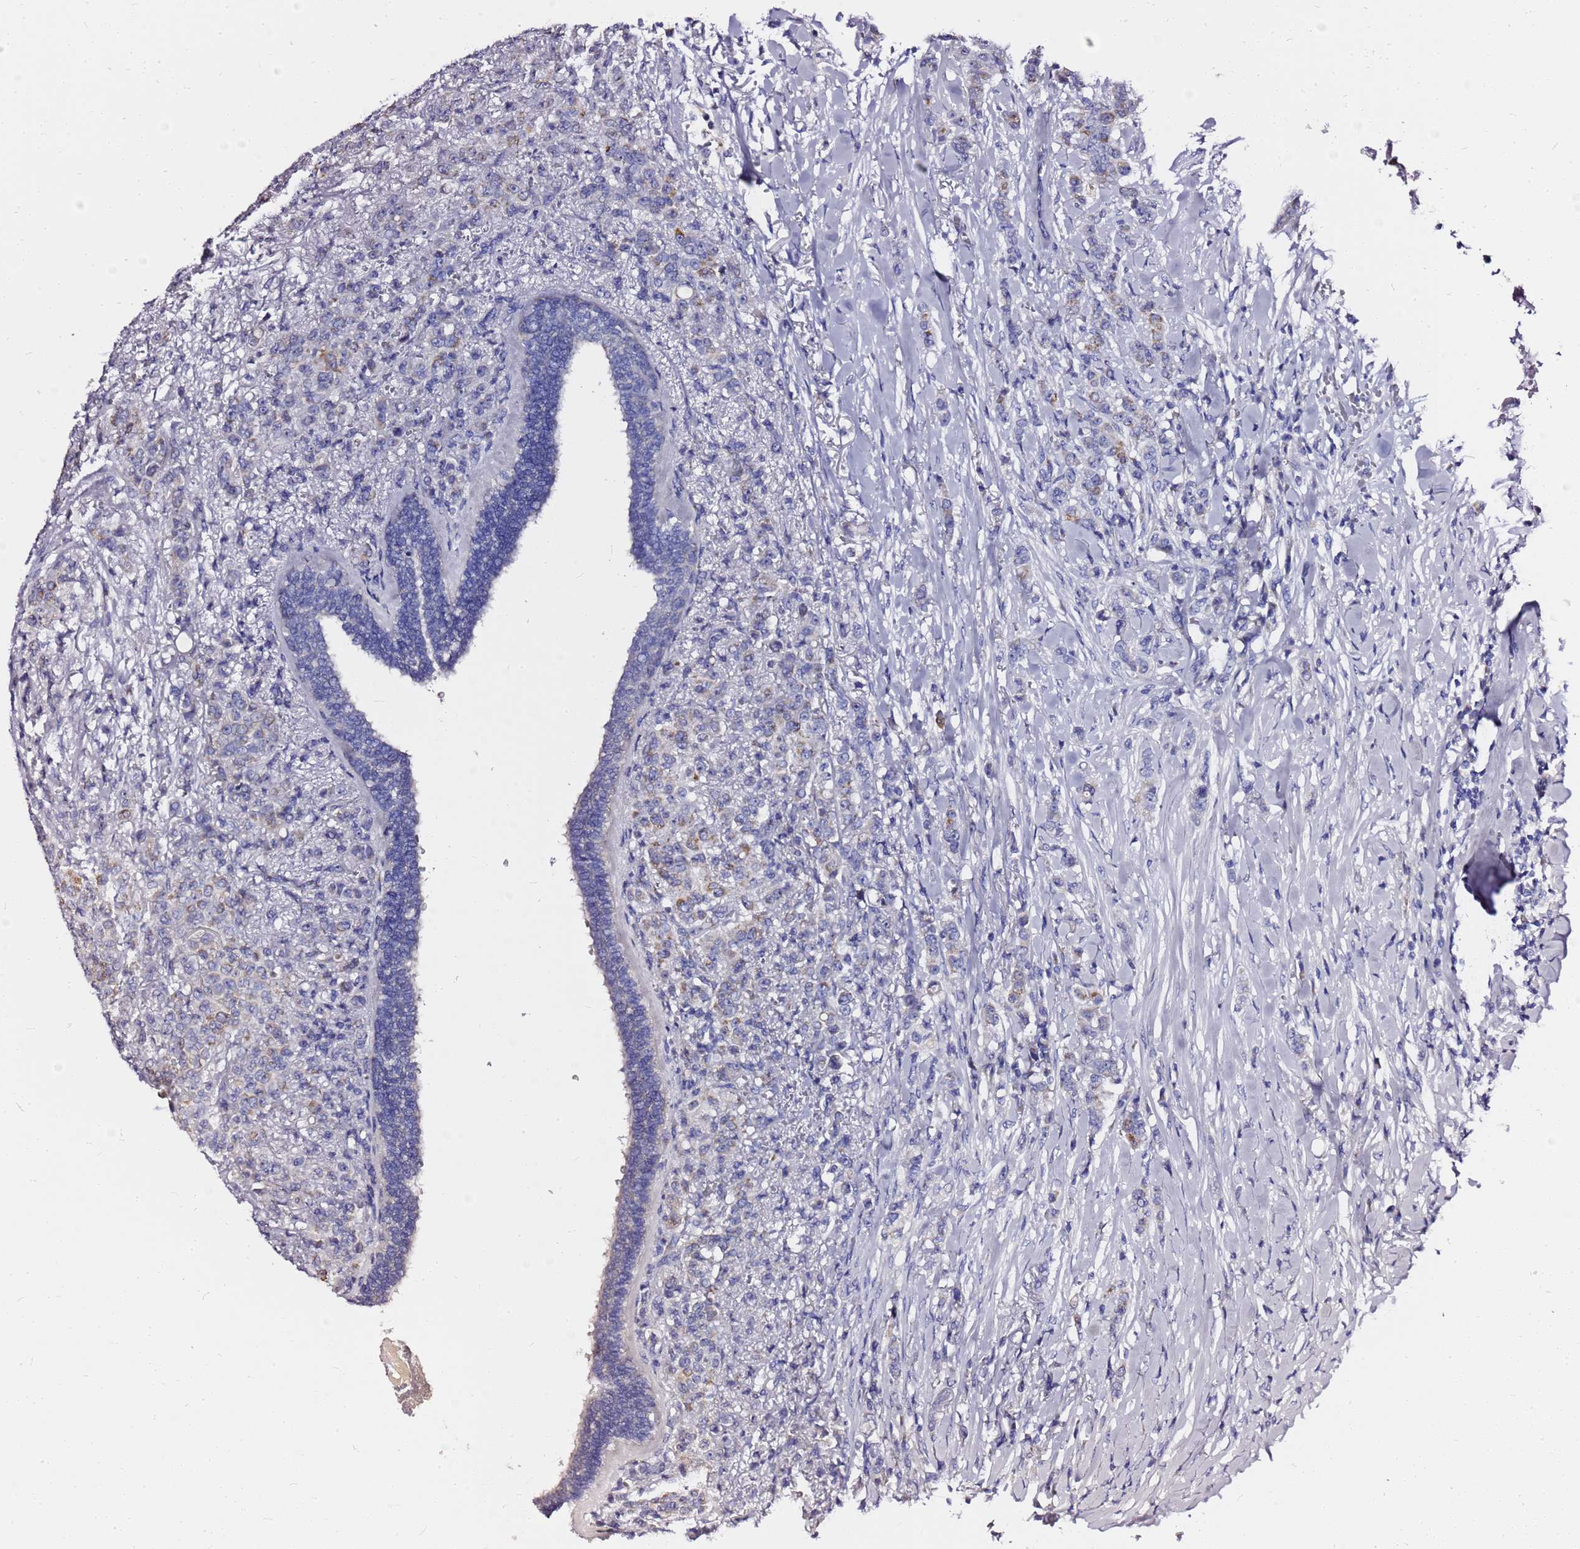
{"staining": {"intensity": "moderate", "quantity": "<25%", "location": "cytoplasmic/membranous"}, "tissue": "breast cancer", "cell_type": "Tumor cells", "image_type": "cancer", "snomed": [{"axis": "morphology", "description": "Duct carcinoma"}, {"axis": "topography", "description": "Breast"}], "caption": "IHC of infiltrating ductal carcinoma (breast) displays low levels of moderate cytoplasmic/membranous expression in about <25% of tumor cells.", "gene": "OR52E2", "patient": {"sex": "female", "age": 40}}